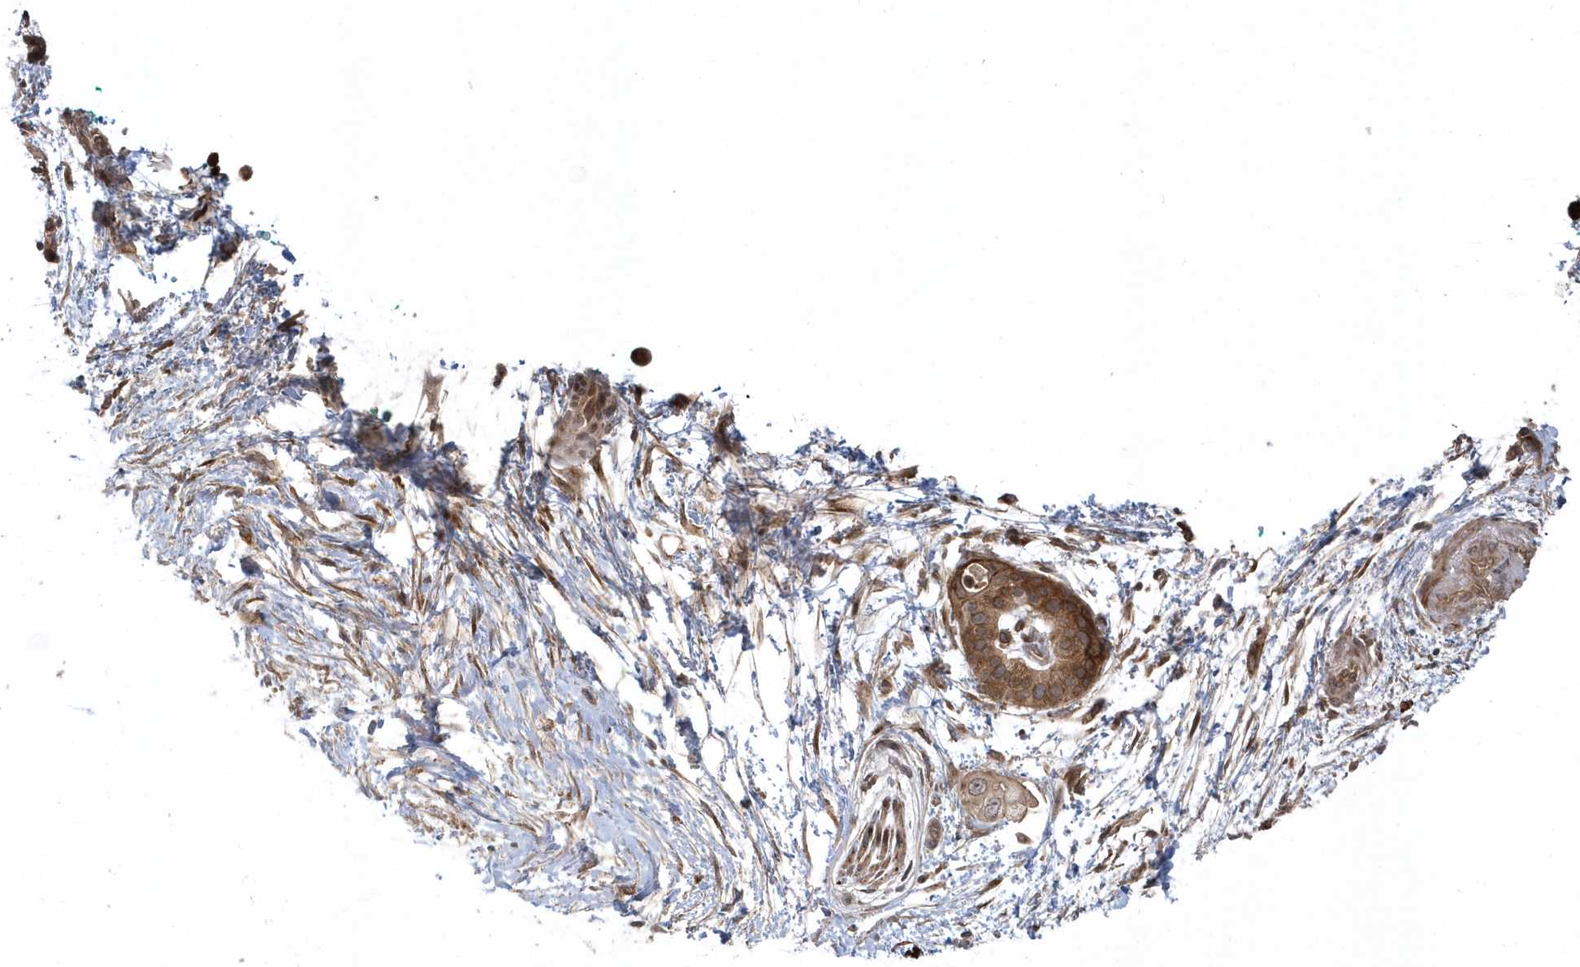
{"staining": {"intensity": "moderate", "quantity": ">75%", "location": "cytoplasmic/membranous"}, "tissue": "pancreatic cancer", "cell_type": "Tumor cells", "image_type": "cancer", "snomed": [{"axis": "morphology", "description": "Adenocarcinoma, NOS"}, {"axis": "topography", "description": "Pancreas"}], "caption": "Protein staining exhibits moderate cytoplasmic/membranous expression in approximately >75% of tumor cells in pancreatic adenocarcinoma.", "gene": "HERPUD1", "patient": {"sex": "male", "age": 53}}